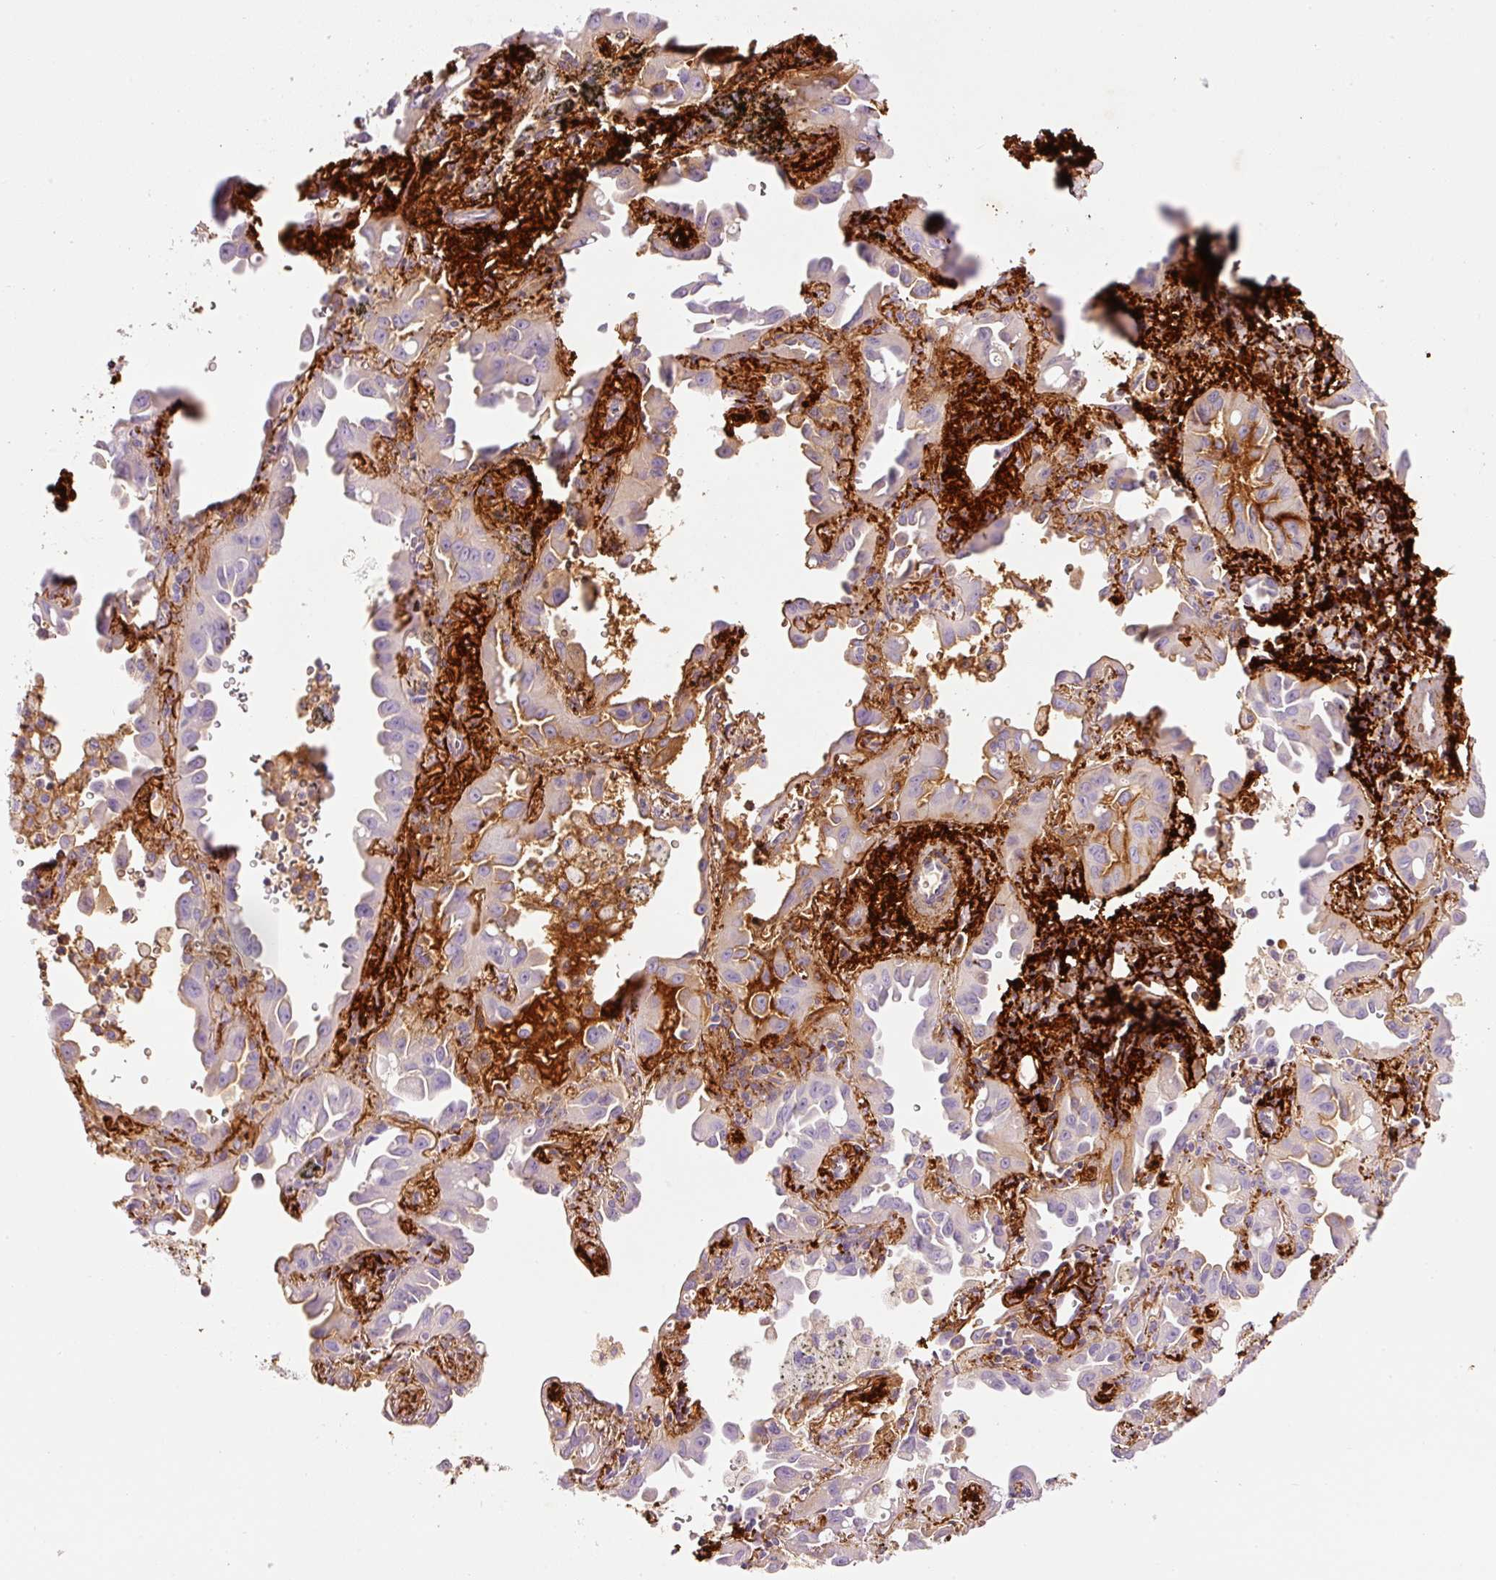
{"staining": {"intensity": "negative", "quantity": "none", "location": "none"}, "tissue": "lung cancer", "cell_type": "Tumor cells", "image_type": "cancer", "snomed": [{"axis": "morphology", "description": "Adenocarcinoma, NOS"}, {"axis": "topography", "description": "Lung"}], "caption": "Tumor cells are negative for protein expression in human adenocarcinoma (lung).", "gene": "MFAP4", "patient": {"sex": "male", "age": 68}}